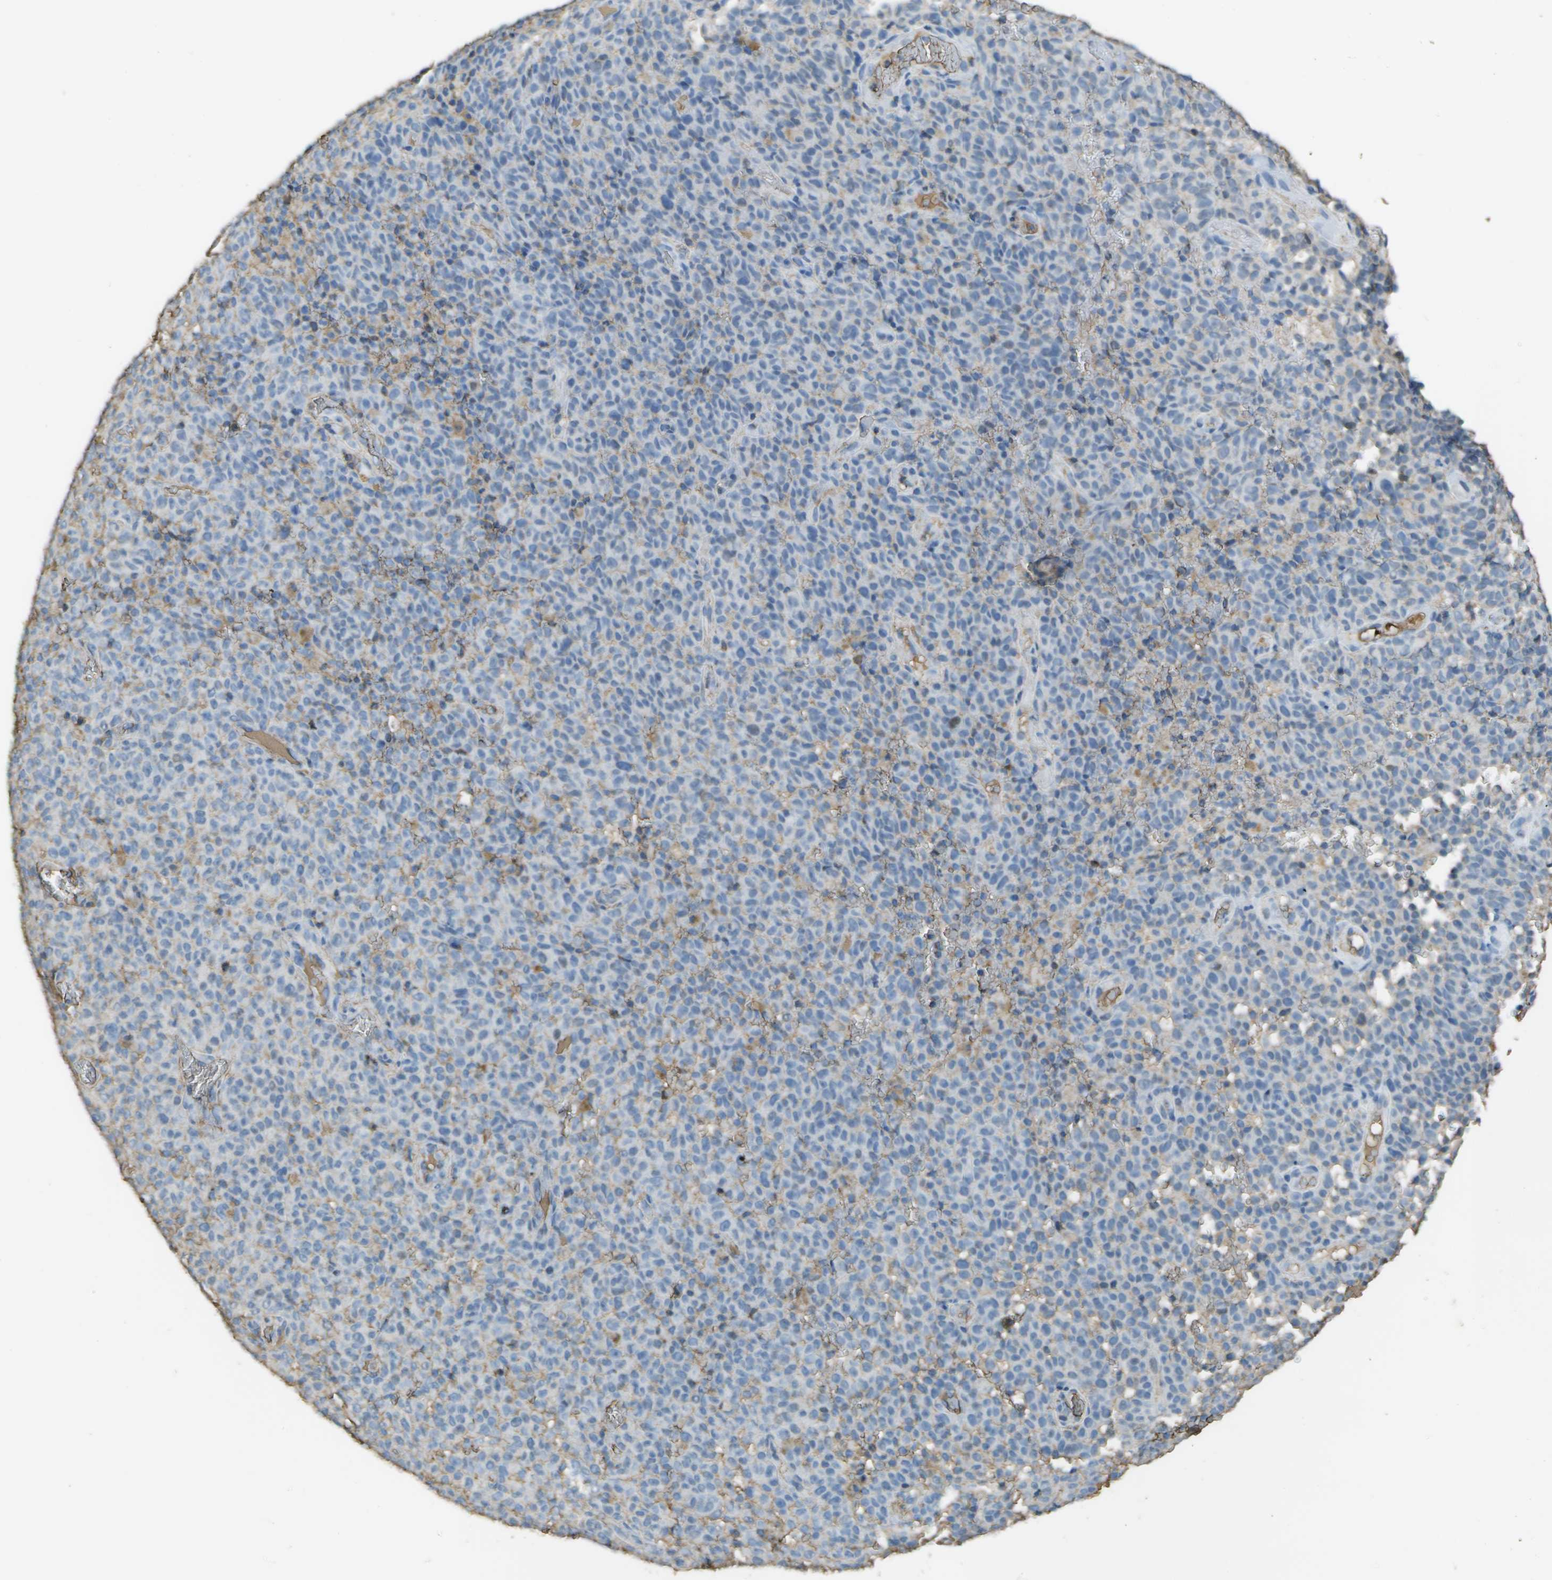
{"staining": {"intensity": "negative", "quantity": "none", "location": "none"}, "tissue": "melanoma", "cell_type": "Tumor cells", "image_type": "cancer", "snomed": [{"axis": "morphology", "description": "Malignant melanoma, NOS"}, {"axis": "topography", "description": "Skin"}], "caption": "High power microscopy photomicrograph of an immunohistochemistry micrograph of melanoma, revealing no significant positivity in tumor cells.", "gene": "CYP4F11", "patient": {"sex": "female", "age": 82}}